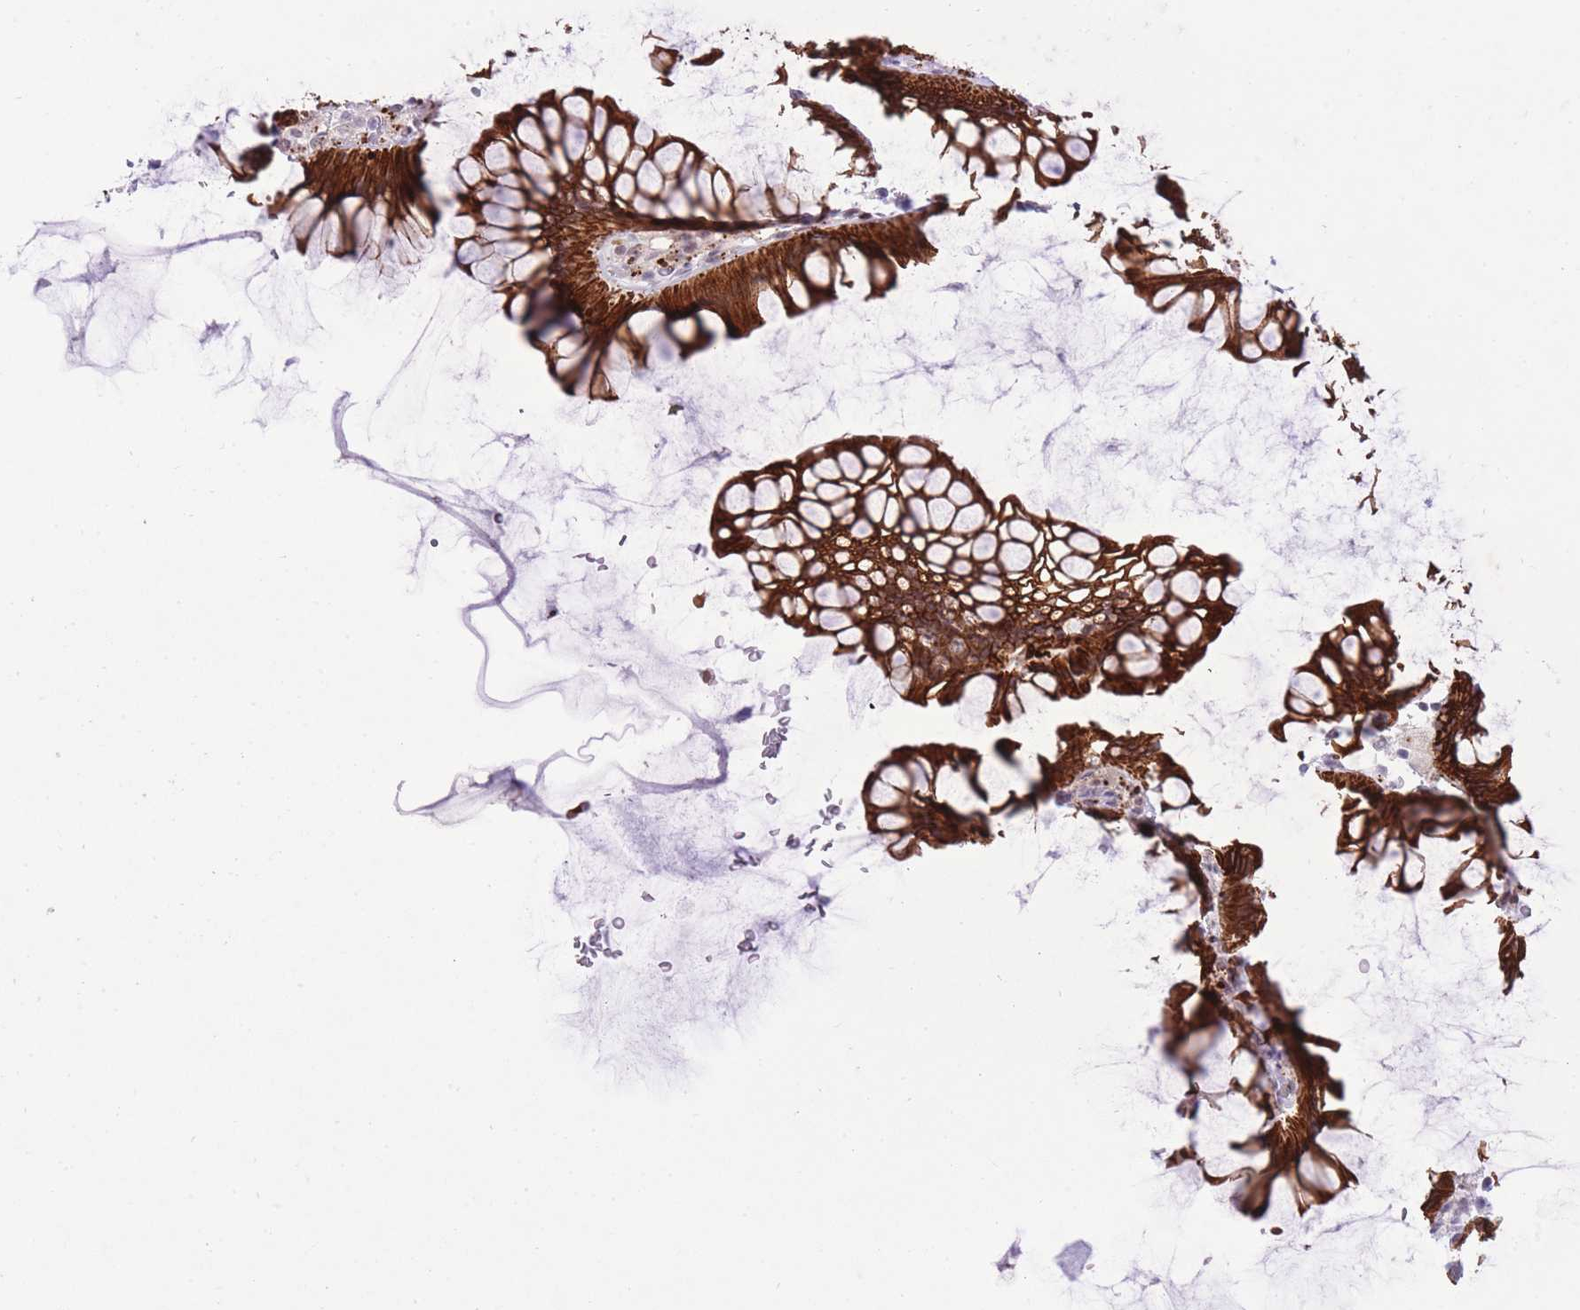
{"staining": {"intensity": "negative", "quantity": "none", "location": "none"}, "tissue": "colon", "cell_type": "Endothelial cells", "image_type": "normal", "snomed": [{"axis": "morphology", "description": "Normal tissue, NOS"}, {"axis": "topography", "description": "Colon"}], "caption": "Immunohistochemistry (IHC) image of benign colon: colon stained with DAB displays no significant protein staining in endothelial cells.", "gene": "MEIS3", "patient": {"sex": "female", "age": 82}}